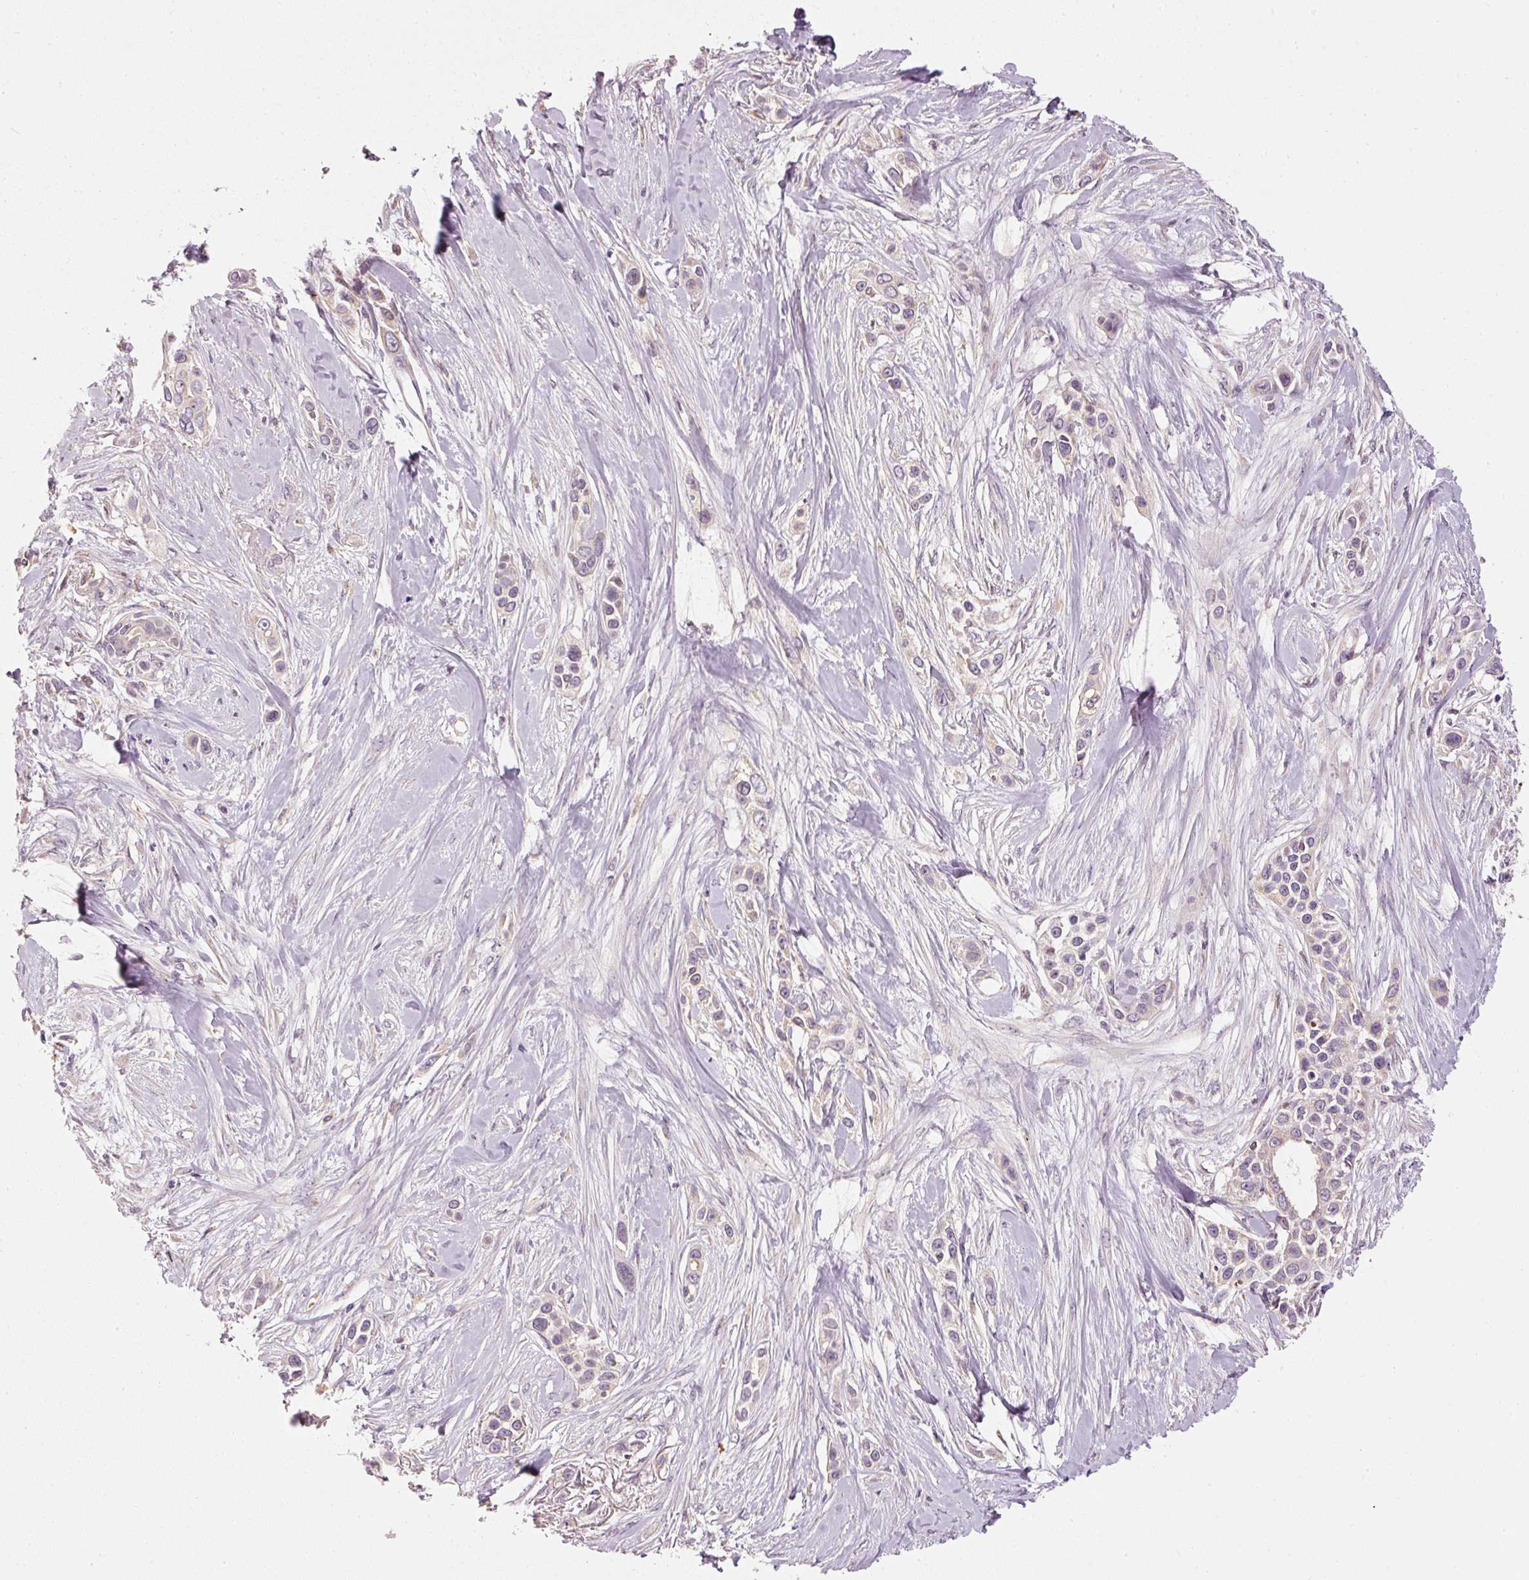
{"staining": {"intensity": "weak", "quantity": "<25%", "location": "cytoplasmic/membranous"}, "tissue": "skin cancer", "cell_type": "Tumor cells", "image_type": "cancer", "snomed": [{"axis": "morphology", "description": "Squamous cell carcinoma, NOS"}, {"axis": "topography", "description": "Skin"}], "caption": "Histopathology image shows no significant protein positivity in tumor cells of skin cancer (squamous cell carcinoma). Nuclei are stained in blue.", "gene": "MTHFD1L", "patient": {"sex": "female", "age": 69}}